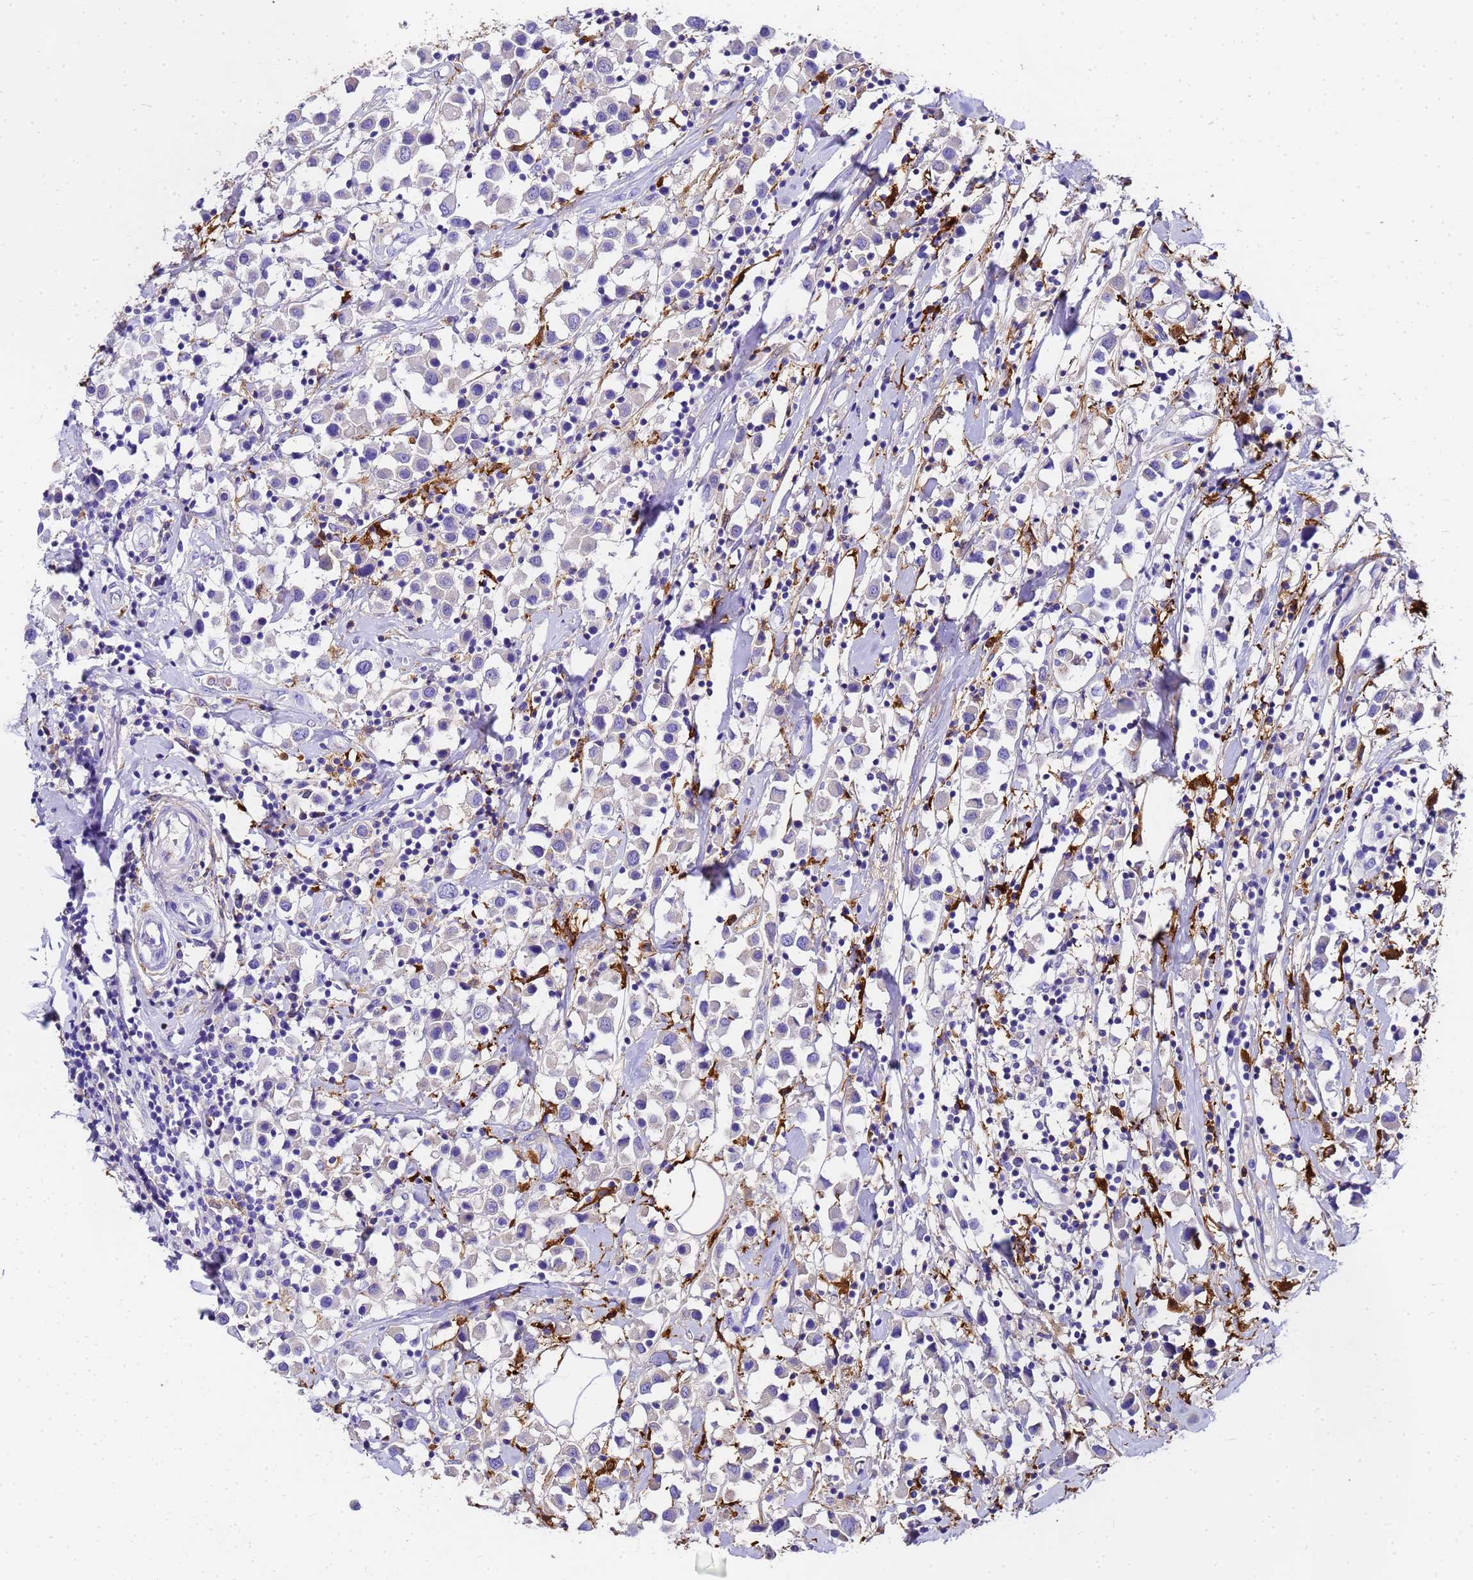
{"staining": {"intensity": "negative", "quantity": "none", "location": "none"}, "tissue": "breast cancer", "cell_type": "Tumor cells", "image_type": "cancer", "snomed": [{"axis": "morphology", "description": "Duct carcinoma"}, {"axis": "topography", "description": "Breast"}], "caption": "Tumor cells are negative for protein expression in human breast infiltrating ductal carcinoma.", "gene": "FTL", "patient": {"sex": "female", "age": 61}}